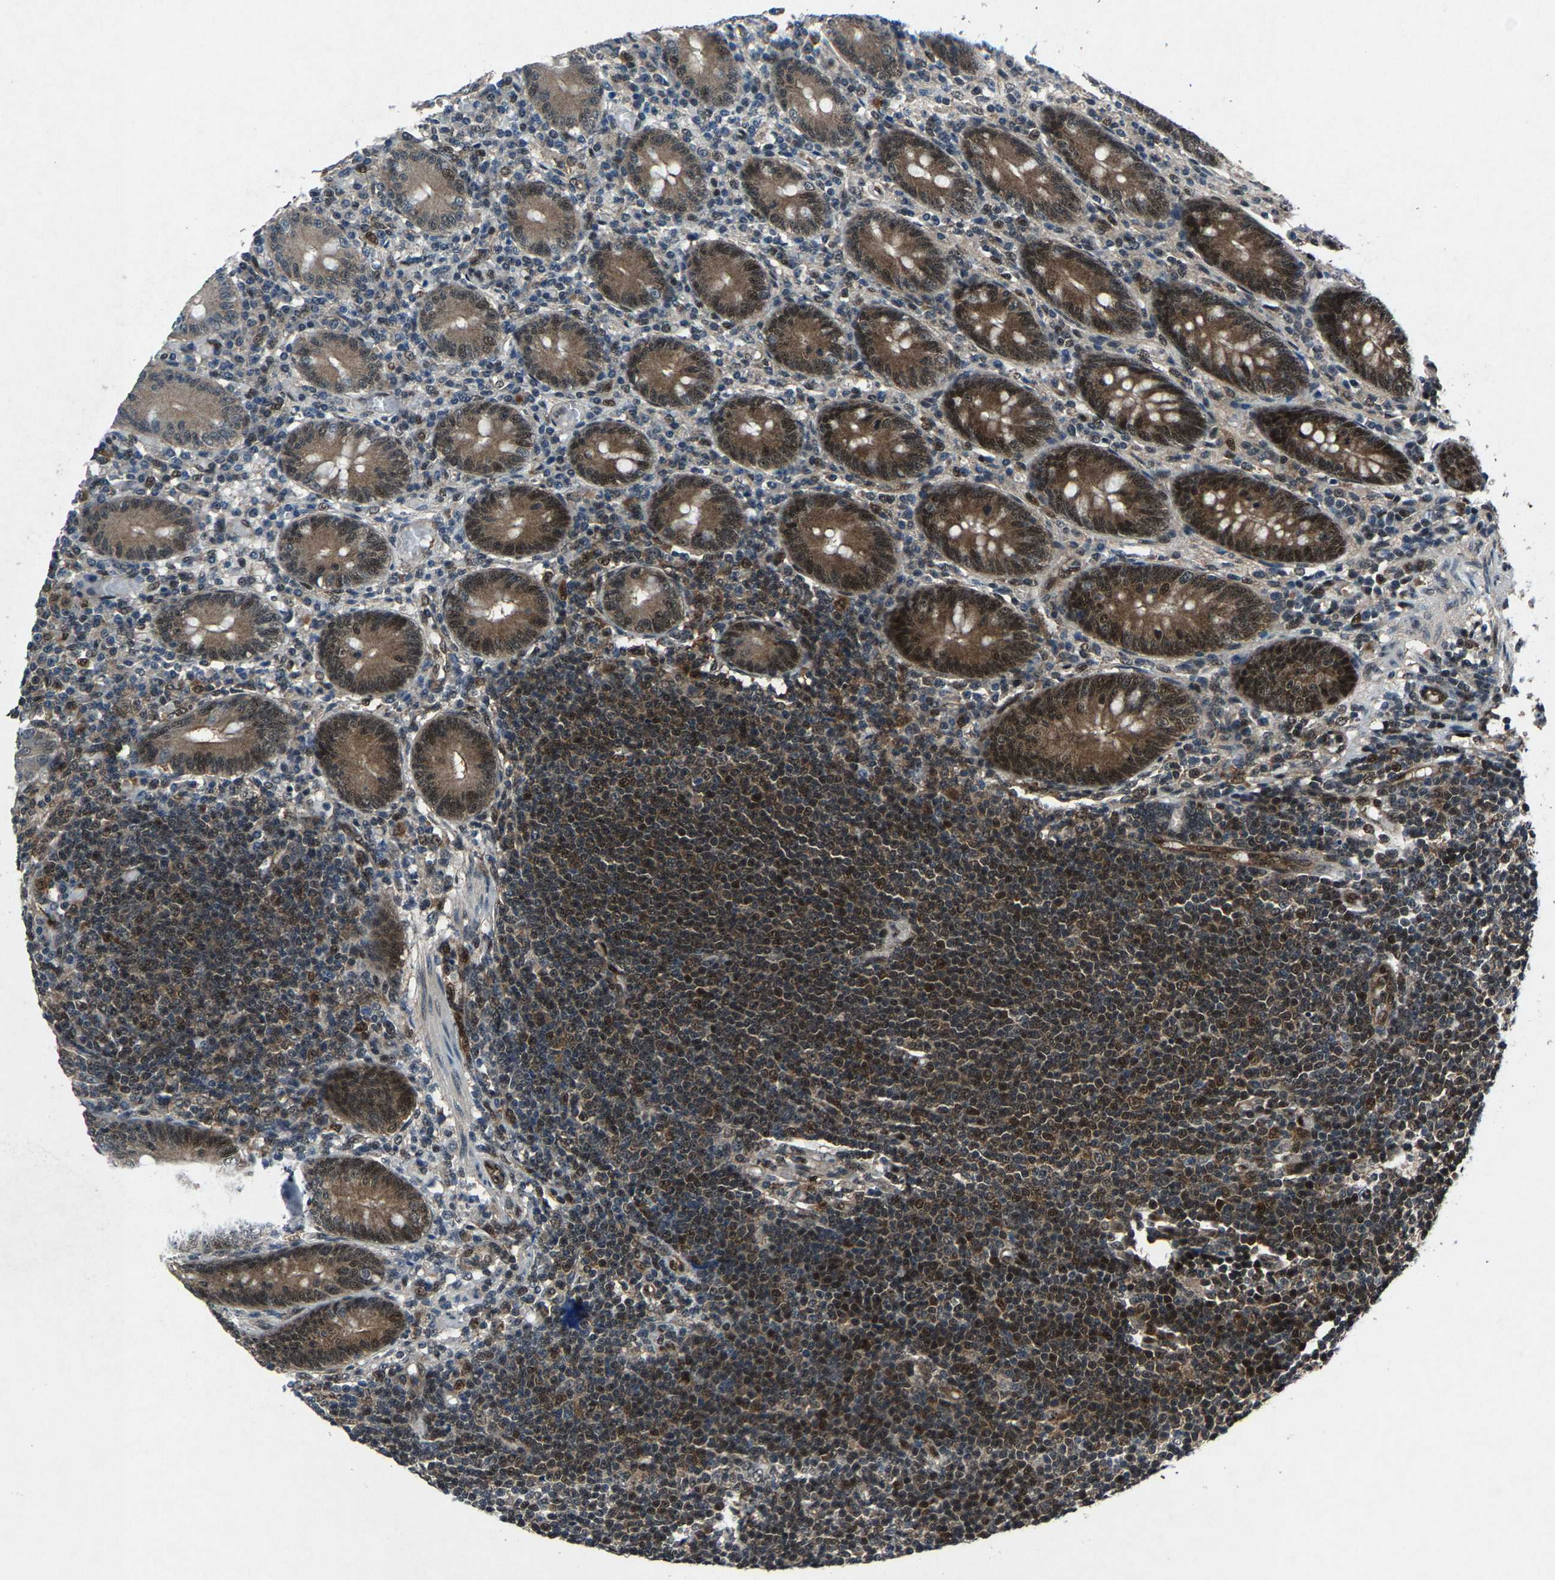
{"staining": {"intensity": "strong", "quantity": ">75%", "location": "cytoplasmic/membranous,nuclear"}, "tissue": "appendix", "cell_type": "Glandular cells", "image_type": "normal", "snomed": [{"axis": "morphology", "description": "Normal tissue, NOS"}, {"axis": "morphology", "description": "Inflammation, NOS"}, {"axis": "topography", "description": "Appendix"}], "caption": "Immunohistochemical staining of unremarkable appendix displays high levels of strong cytoplasmic/membranous,nuclear expression in about >75% of glandular cells.", "gene": "ATXN3", "patient": {"sex": "male", "age": 46}}